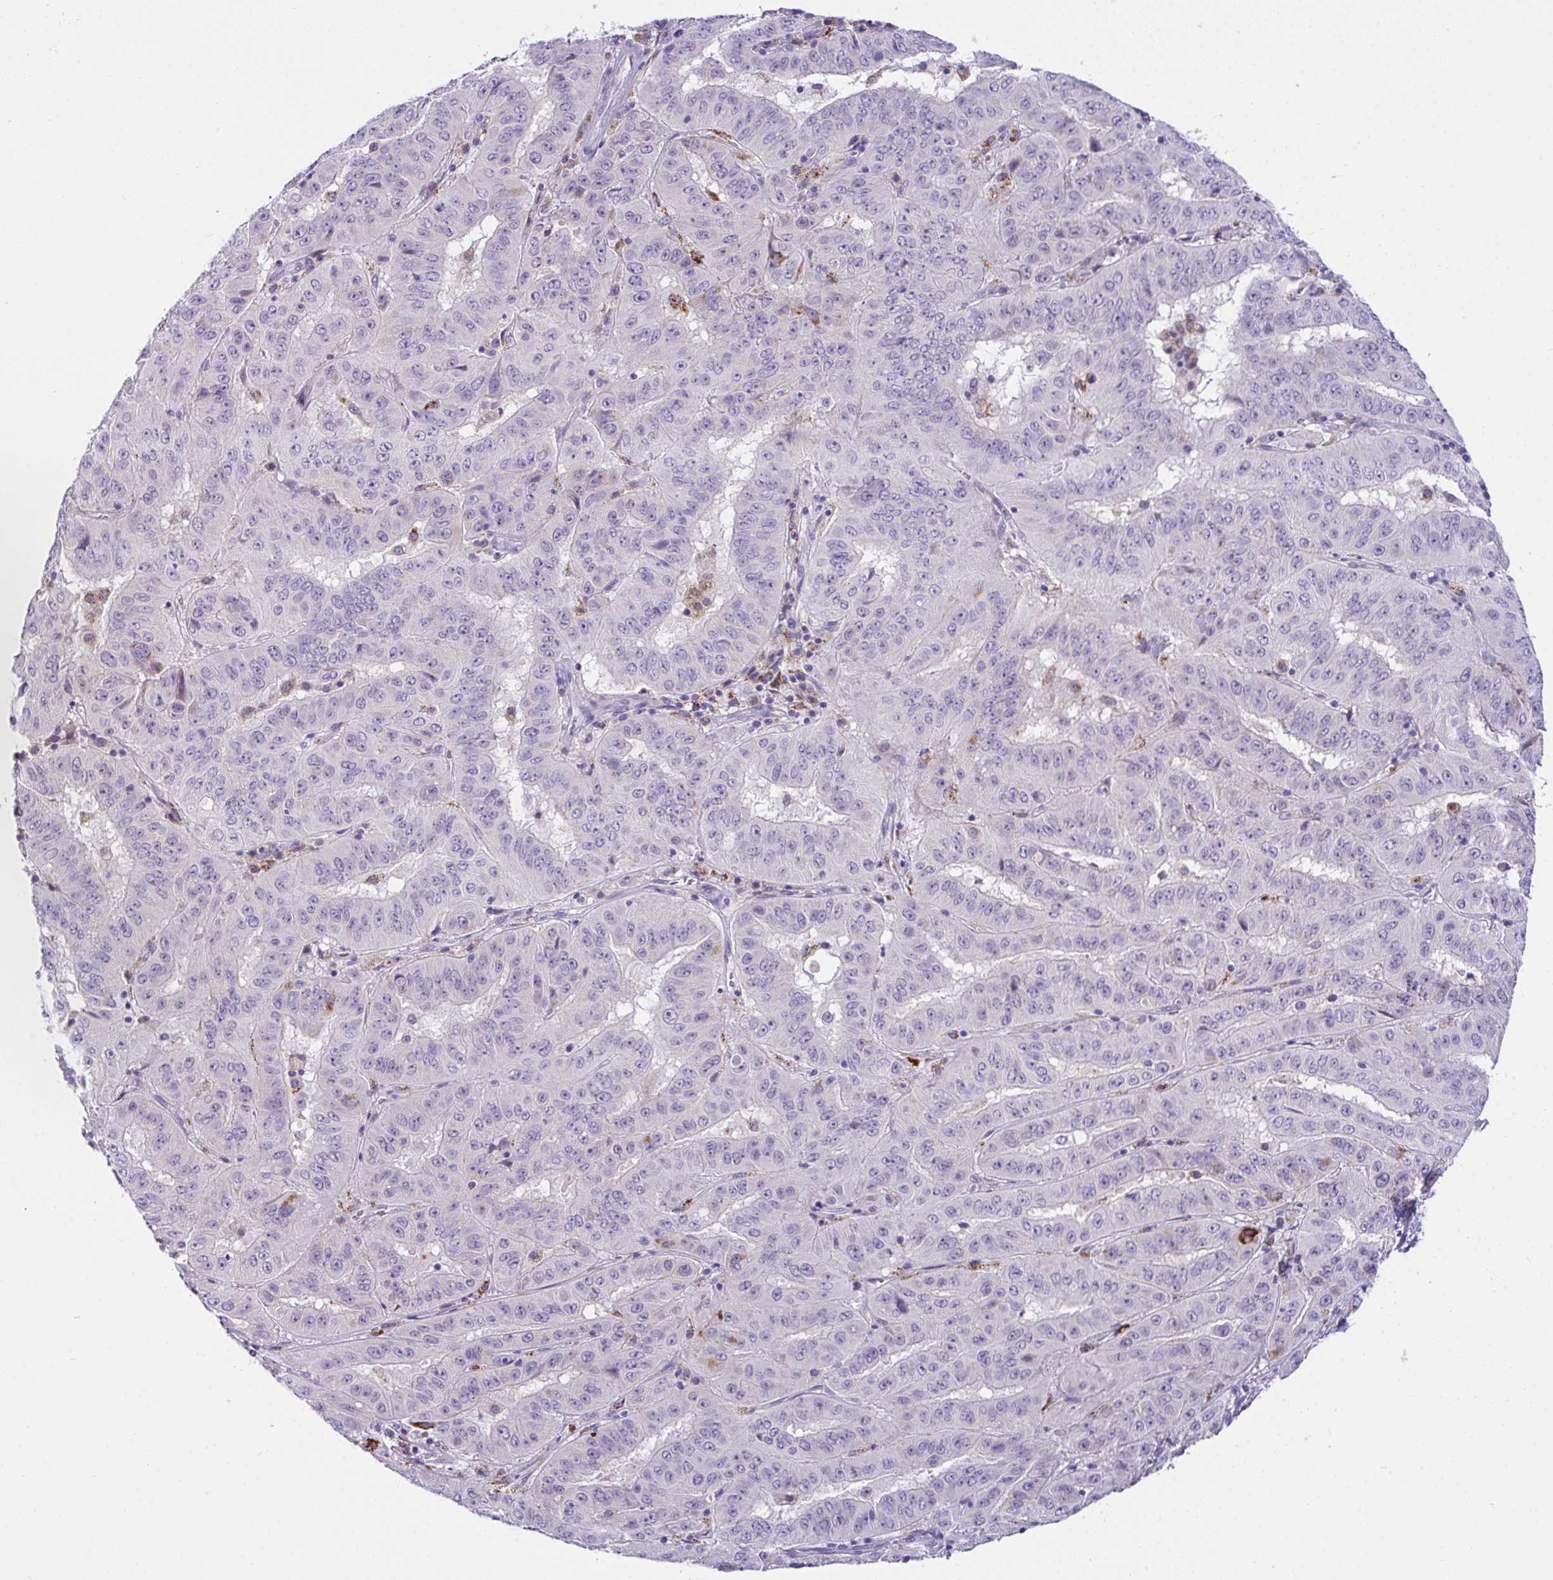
{"staining": {"intensity": "negative", "quantity": "none", "location": "none"}, "tissue": "pancreatic cancer", "cell_type": "Tumor cells", "image_type": "cancer", "snomed": [{"axis": "morphology", "description": "Adenocarcinoma, NOS"}, {"axis": "topography", "description": "Pancreas"}], "caption": "The micrograph exhibits no significant positivity in tumor cells of pancreatic cancer.", "gene": "SEMA6B", "patient": {"sex": "male", "age": 63}}